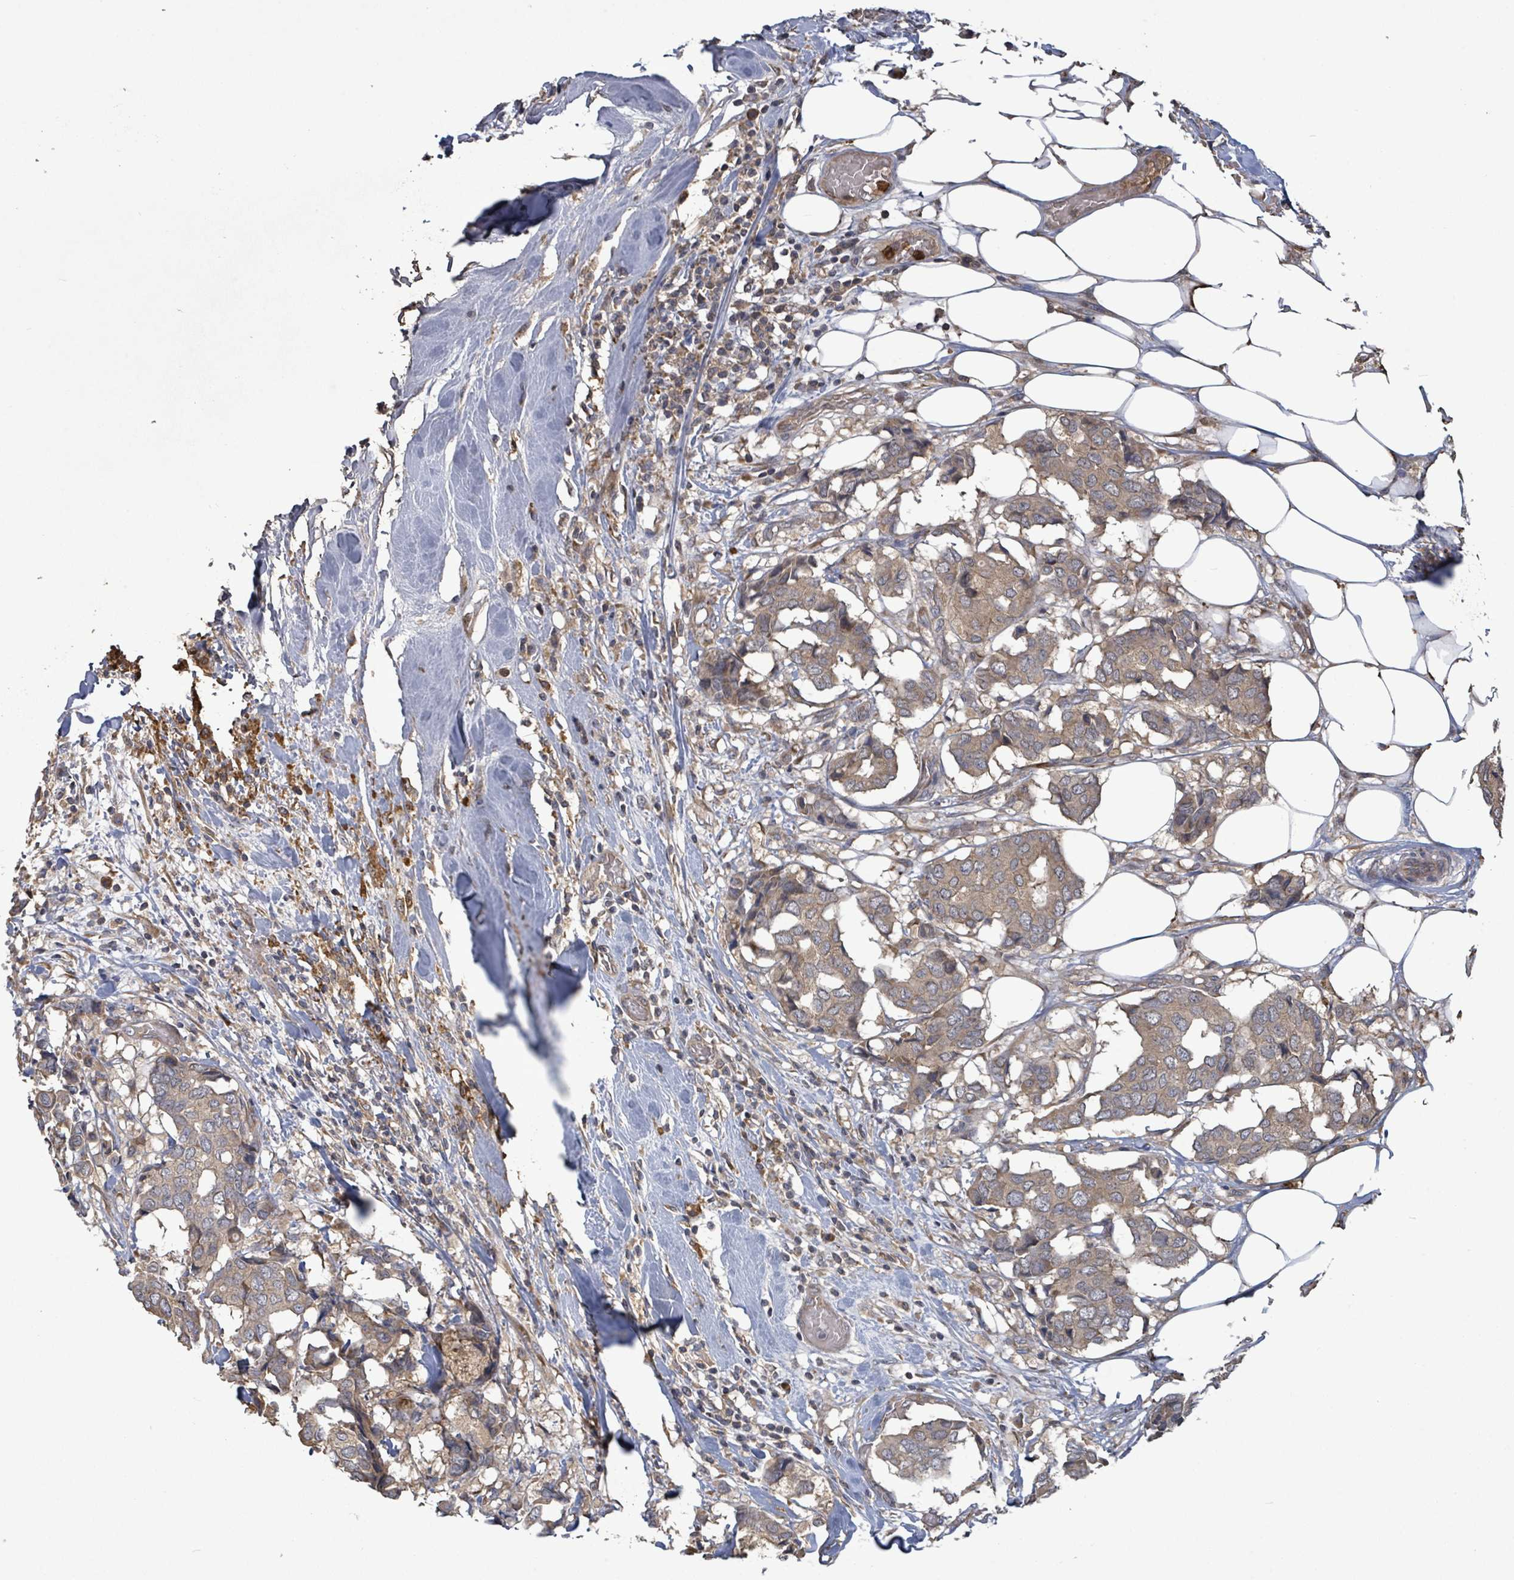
{"staining": {"intensity": "weak", "quantity": ">75%", "location": "cytoplasmic/membranous"}, "tissue": "breast cancer", "cell_type": "Tumor cells", "image_type": "cancer", "snomed": [{"axis": "morphology", "description": "Duct carcinoma"}, {"axis": "topography", "description": "Breast"}], "caption": "Protein expression analysis of breast intraductal carcinoma shows weak cytoplasmic/membranous expression in approximately >75% of tumor cells. (brown staining indicates protein expression, while blue staining denotes nuclei).", "gene": "SERPINE3", "patient": {"sex": "female", "age": 75}}